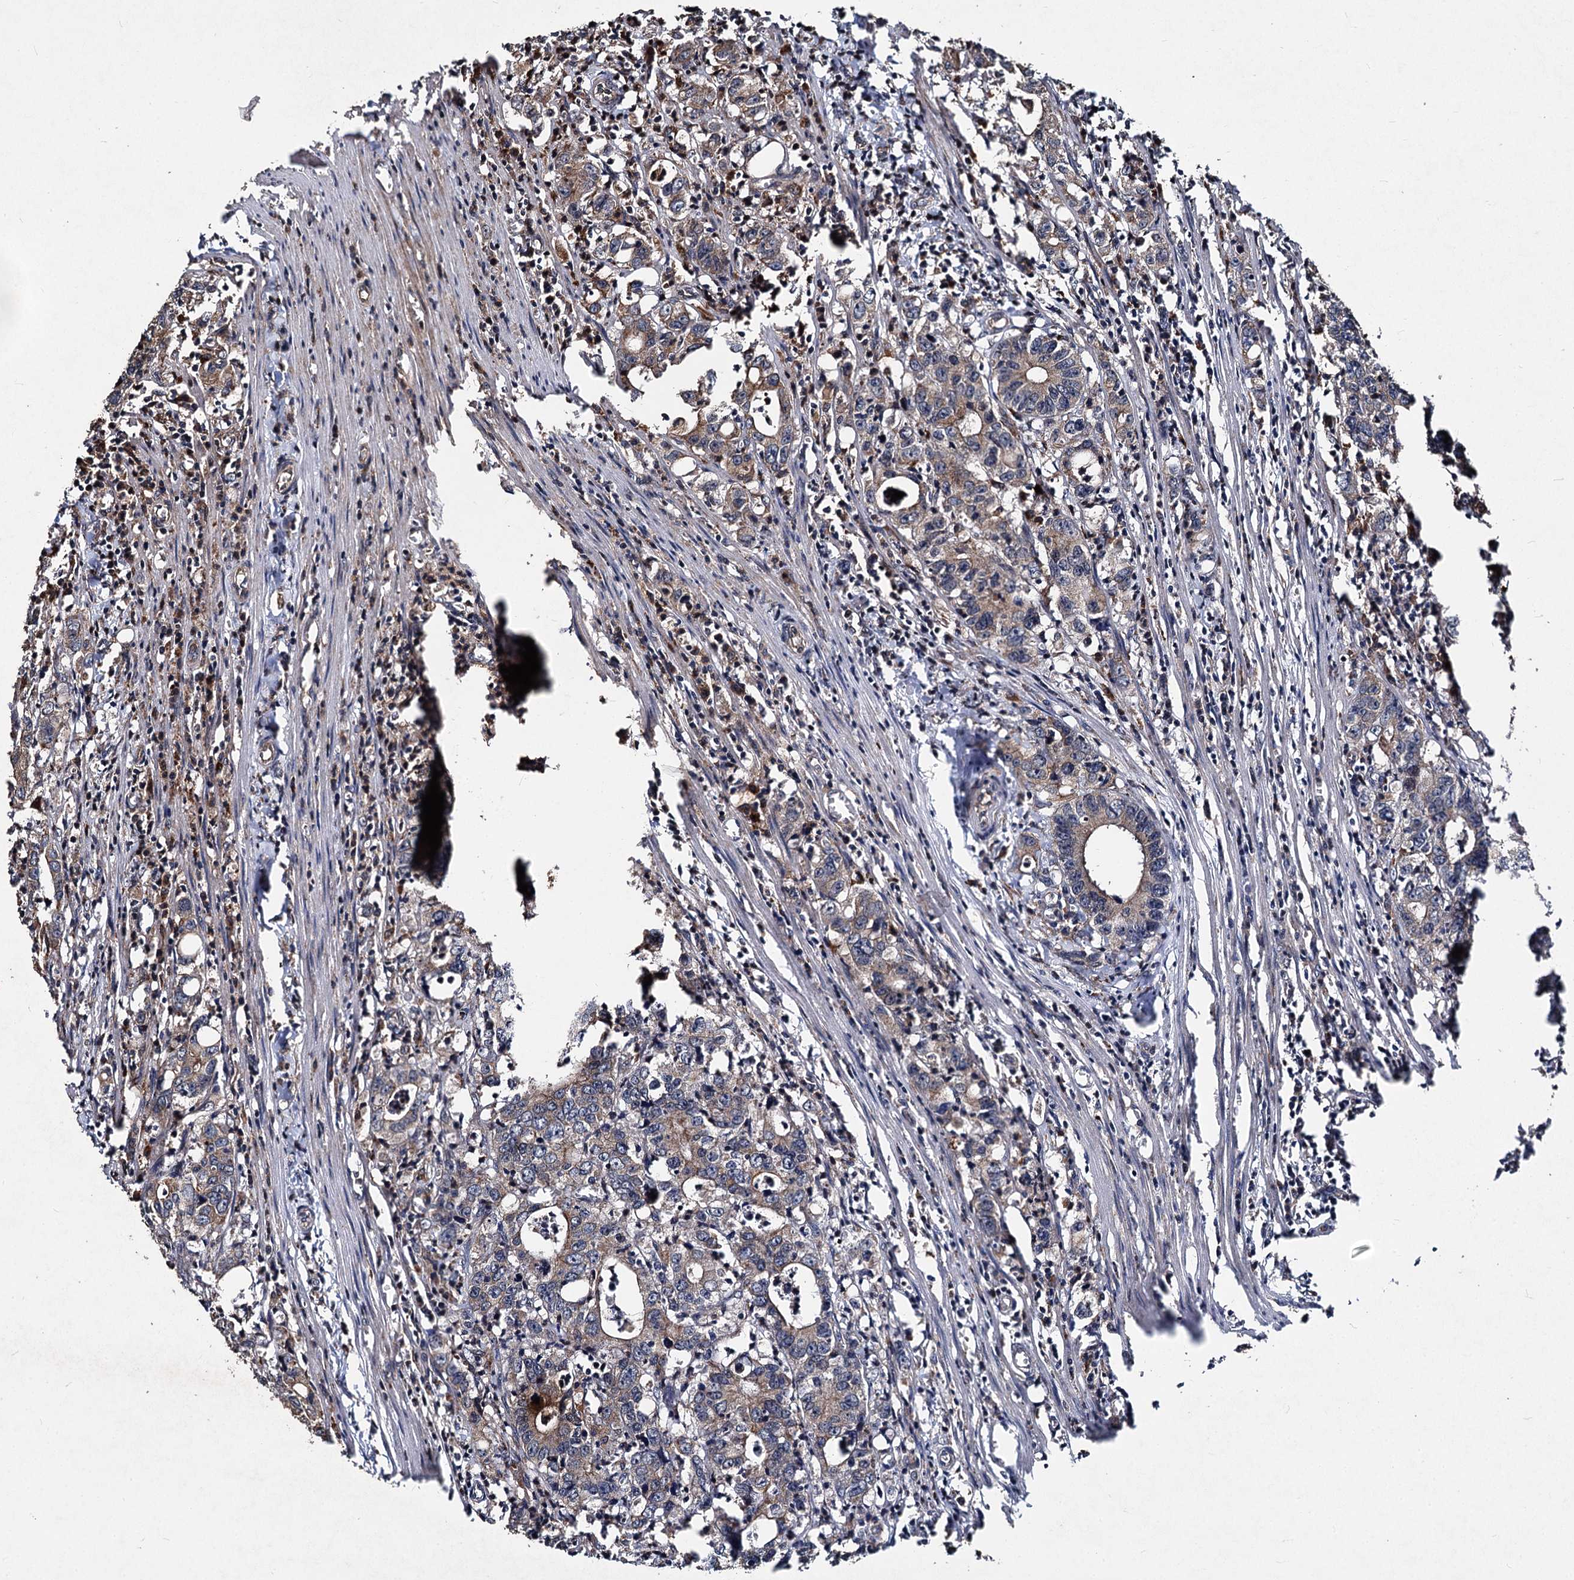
{"staining": {"intensity": "weak", "quantity": ">75%", "location": "cytoplasmic/membranous"}, "tissue": "colorectal cancer", "cell_type": "Tumor cells", "image_type": "cancer", "snomed": [{"axis": "morphology", "description": "Adenocarcinoma, NOS"}, {"axis": "topography", "description": "Colon"}], "caption": "Adenocarcinoma (colorectal) stained with a protein marker reveals weak staining in tumor cells.", "gene": "BCL2L2", "patient": {"sex": "female", "age": 75}}